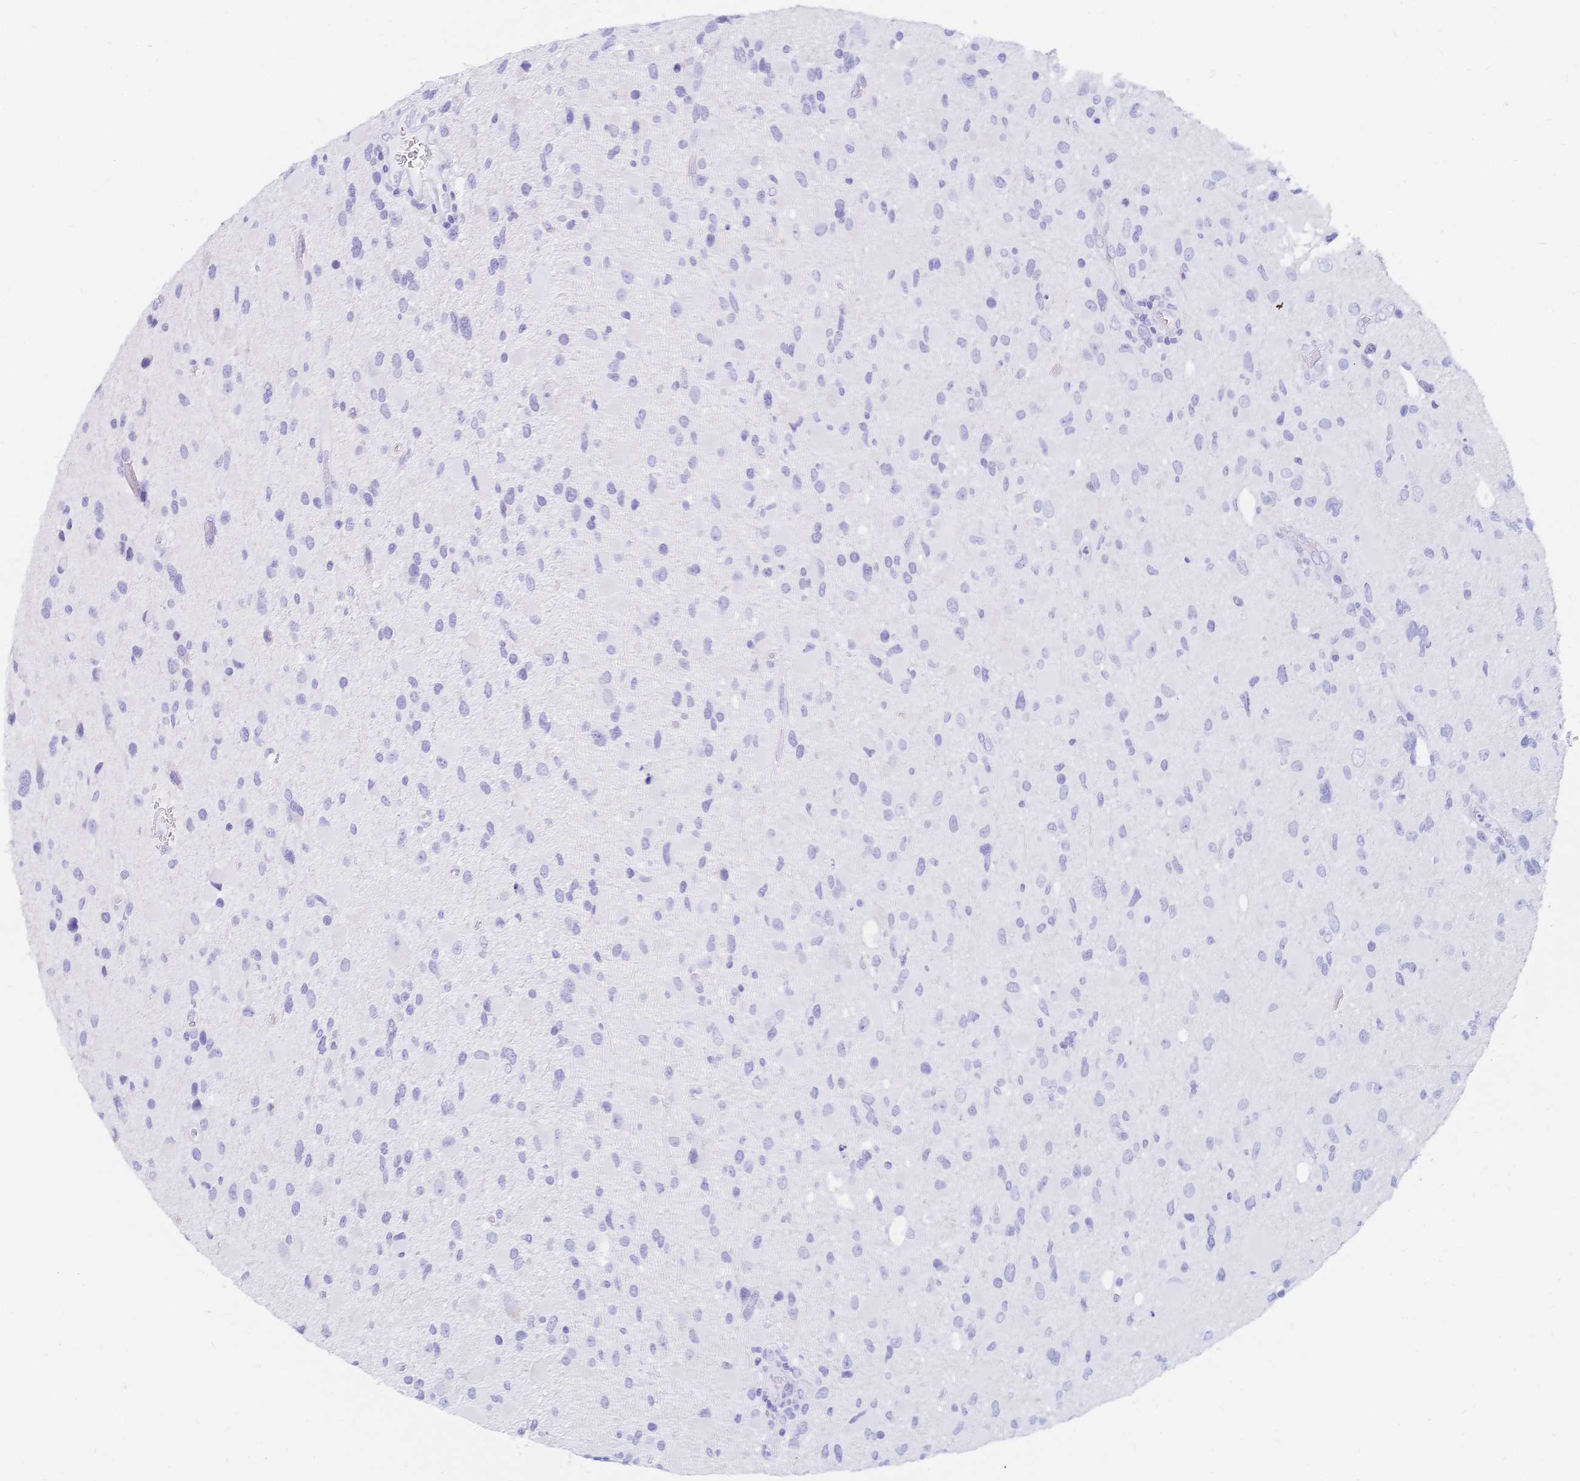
{"staining": {"intensity": "negative", "quantity": "none", "location": "none"}, "tissue": "glioma", "cell_type": "Tumor cells", "image_type": "cancer", "snomed": [{"axis": "morphology", "description": "Glioma, malignant, Low grade"}, {"axis": "topography", "description": "Brain"}], "caption": "The immunohistochemistry image has no significant positivity in tumor cells of glioma tissue.", "gene": "MEP1B", "patient": {"sex": "female", "age": 32}}